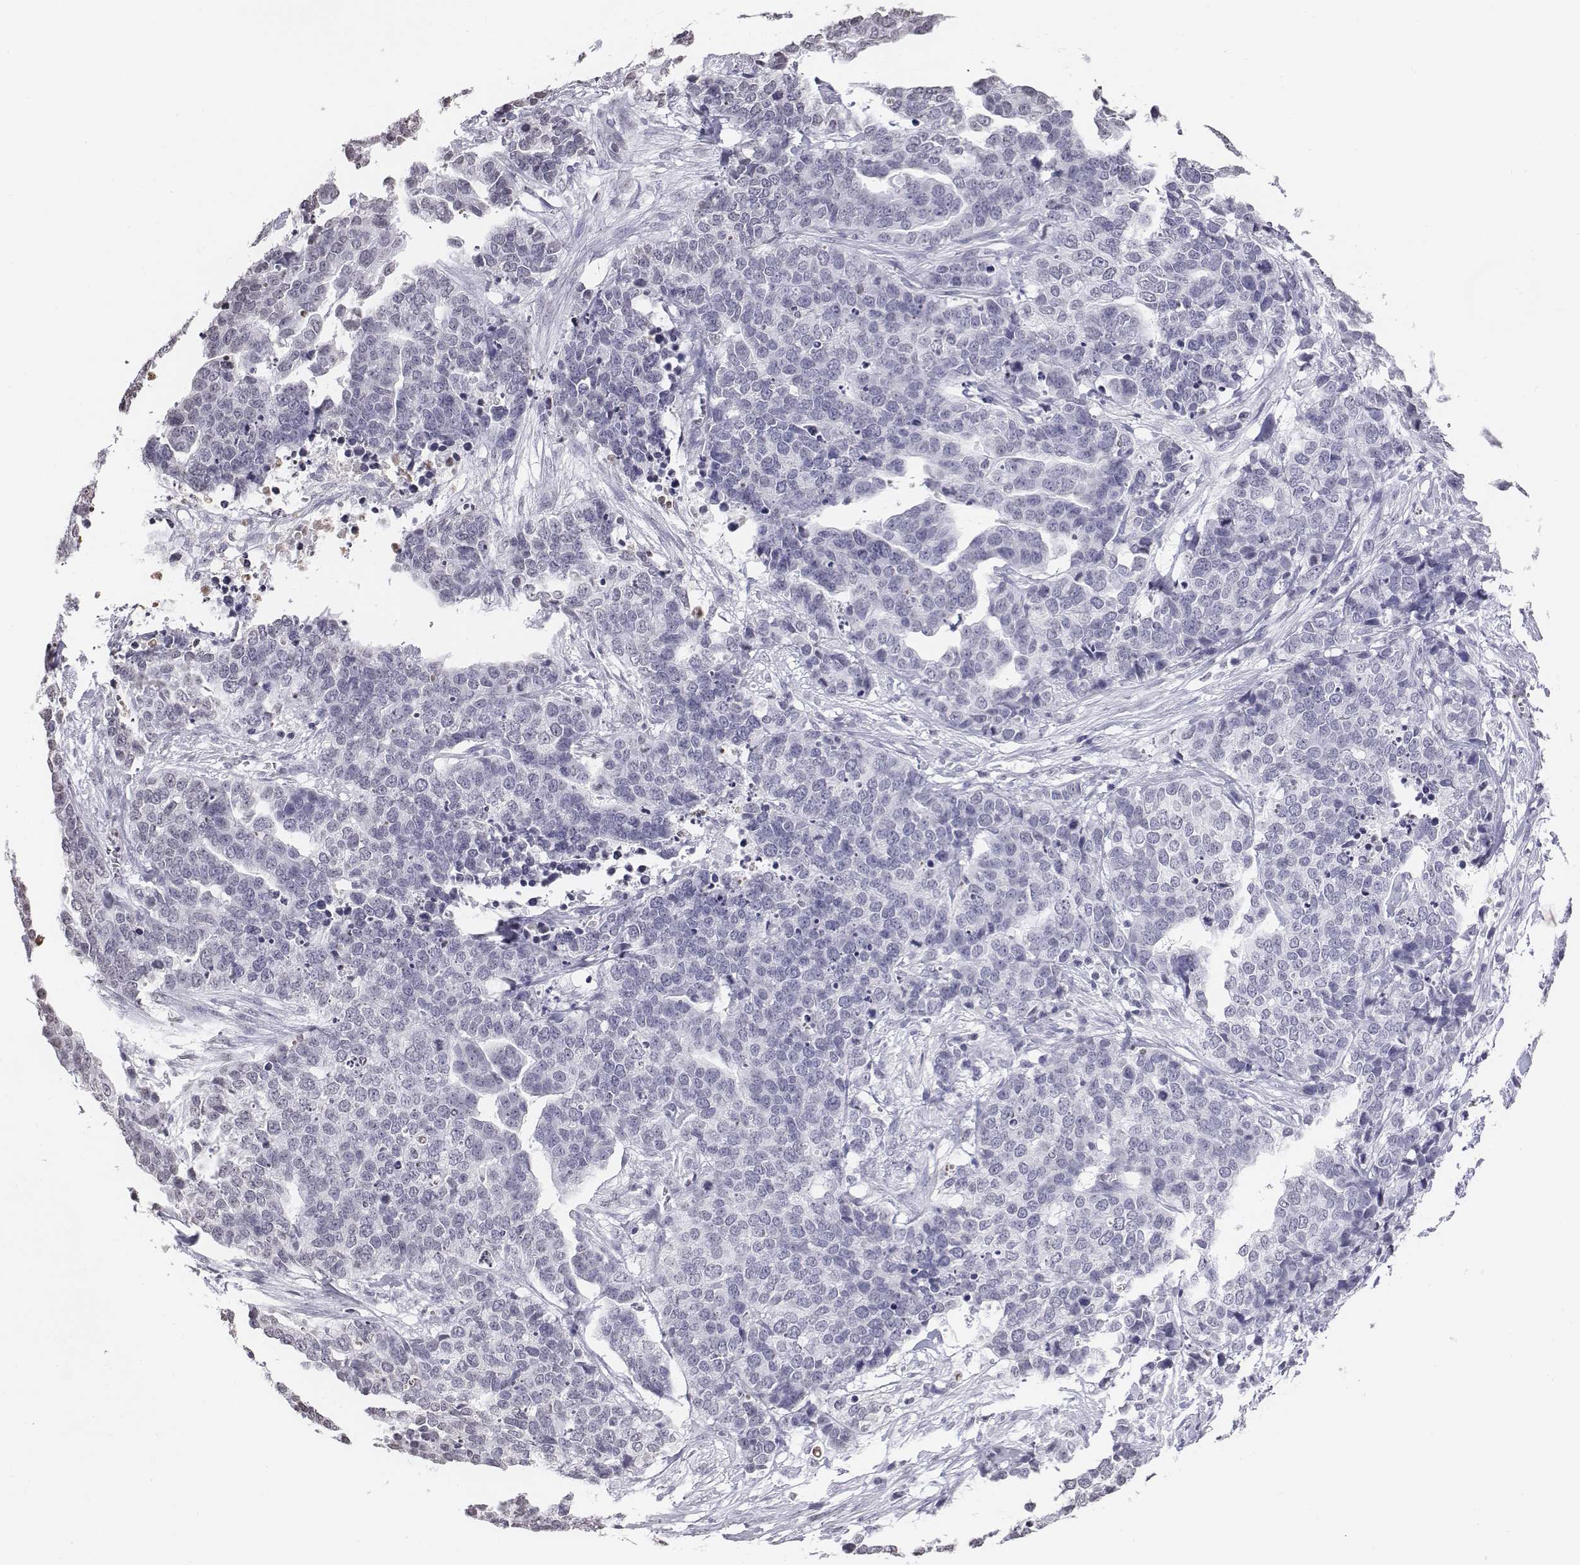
{"staining": {"intensity": "negative", "quantity": "none", "location": "none"}, "tissue": "ovarian cancer", "cell_type": "Tumor cells", "image_type": "cancer", "snomed": [{"axis": "morphology", "description": "Carcinoma, endometroid"}, {"axis": "topography", "description": "Ovary"}], "caption": "There is no significant positivity in tumor cells of endometroid carcinoma (ovarian).", "gene": "BARHL1", "patient": {"sex": "female", "age": 65}}